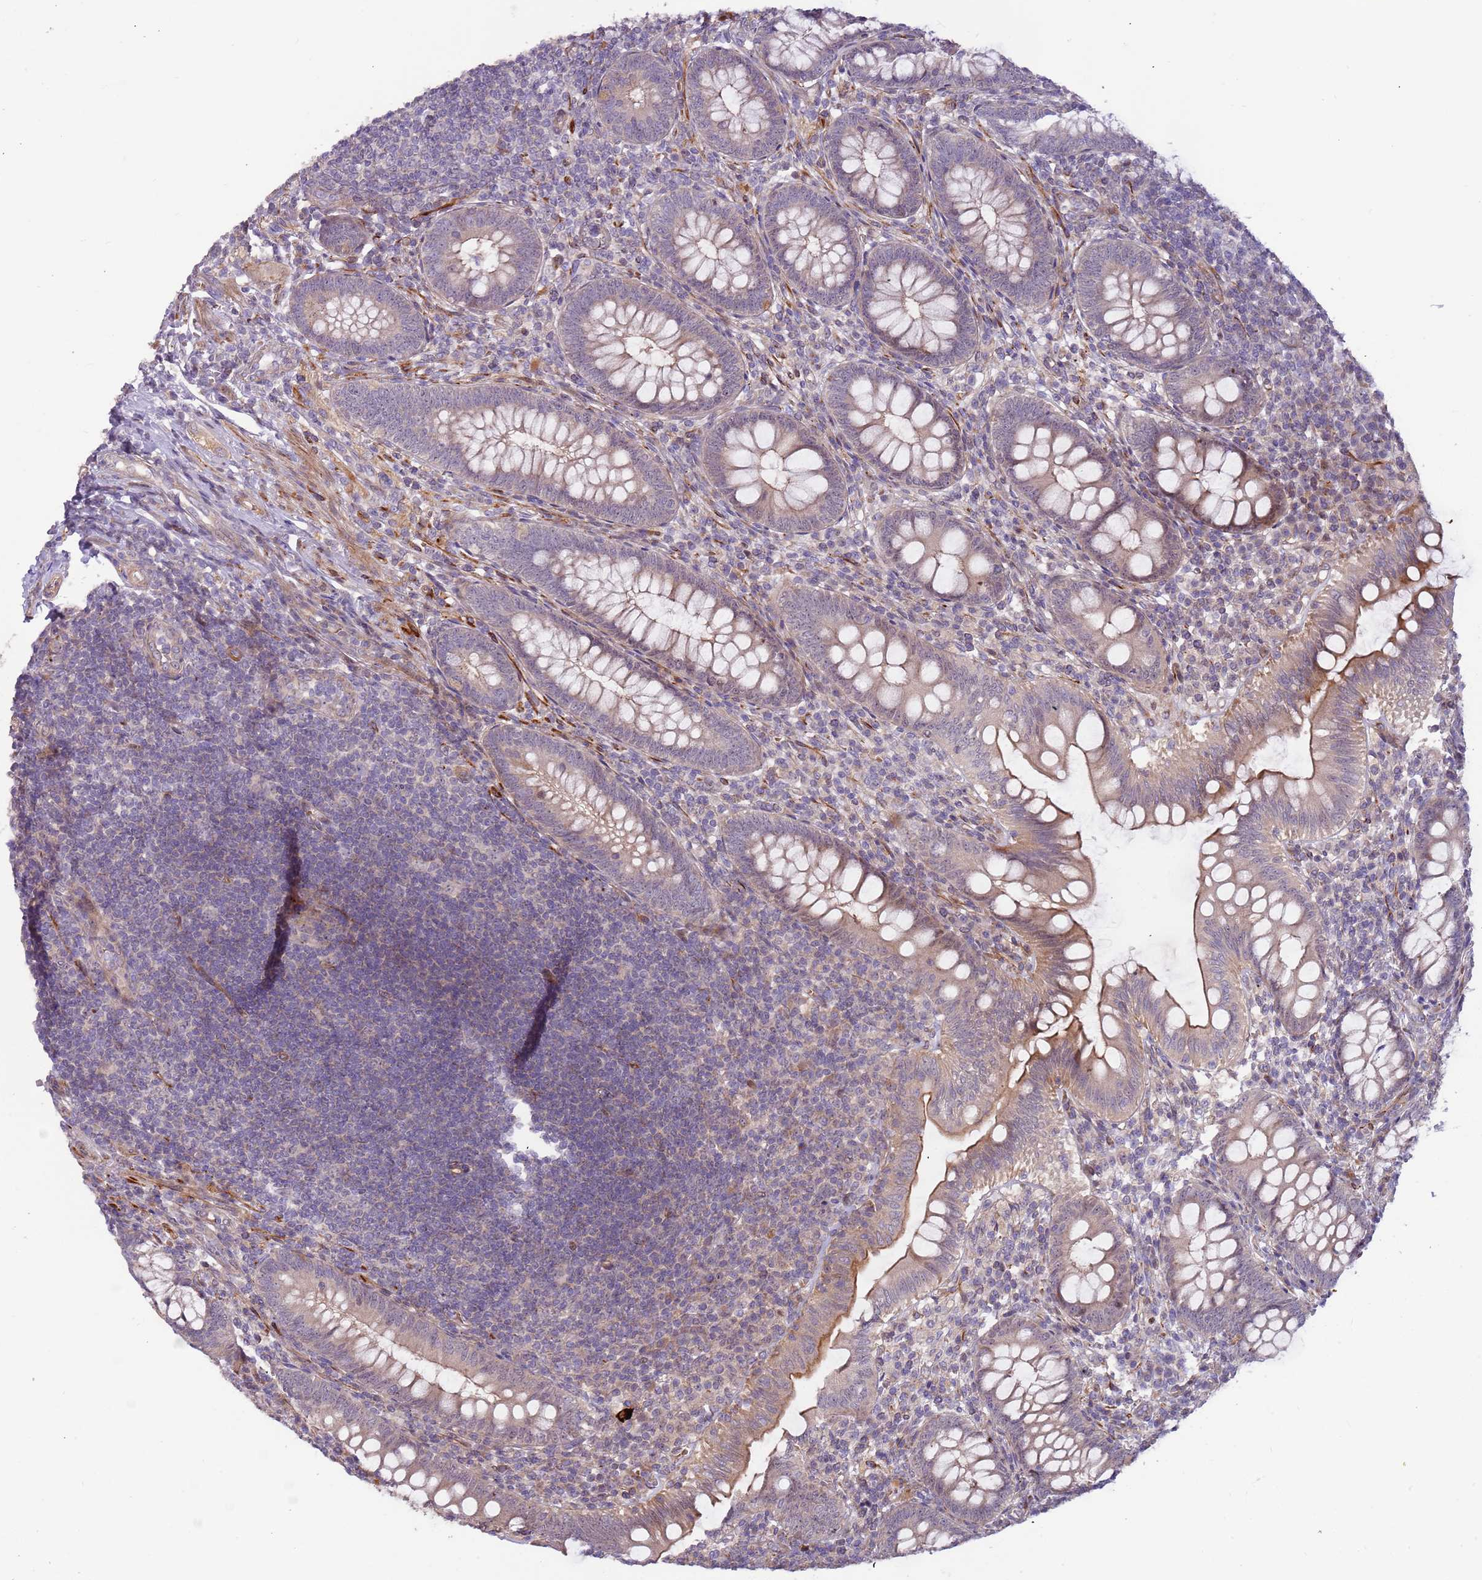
{"staining": {"intensity": "moderate", "quantity": "25%-75%", "location": "cytoplasmic/membranous"}, "tissue": "appendix", "cell_type": "Glandular cells", "image_type": "normal", "snomed": [{"axis": "morphology", "description": "Normal tissue, NOS"}, {"axis": "topography", "description": "Appendix"}], "caption": "High-power microscopy captured an immunohistochemistry photomicrograph of normal appendix, revealing moderate cytoplasmic/membranous expression in approximately 25%-75% of glandular cells.", "gene": "TRAPPC6B", "patient": {"sex": "male", "age": 14}}